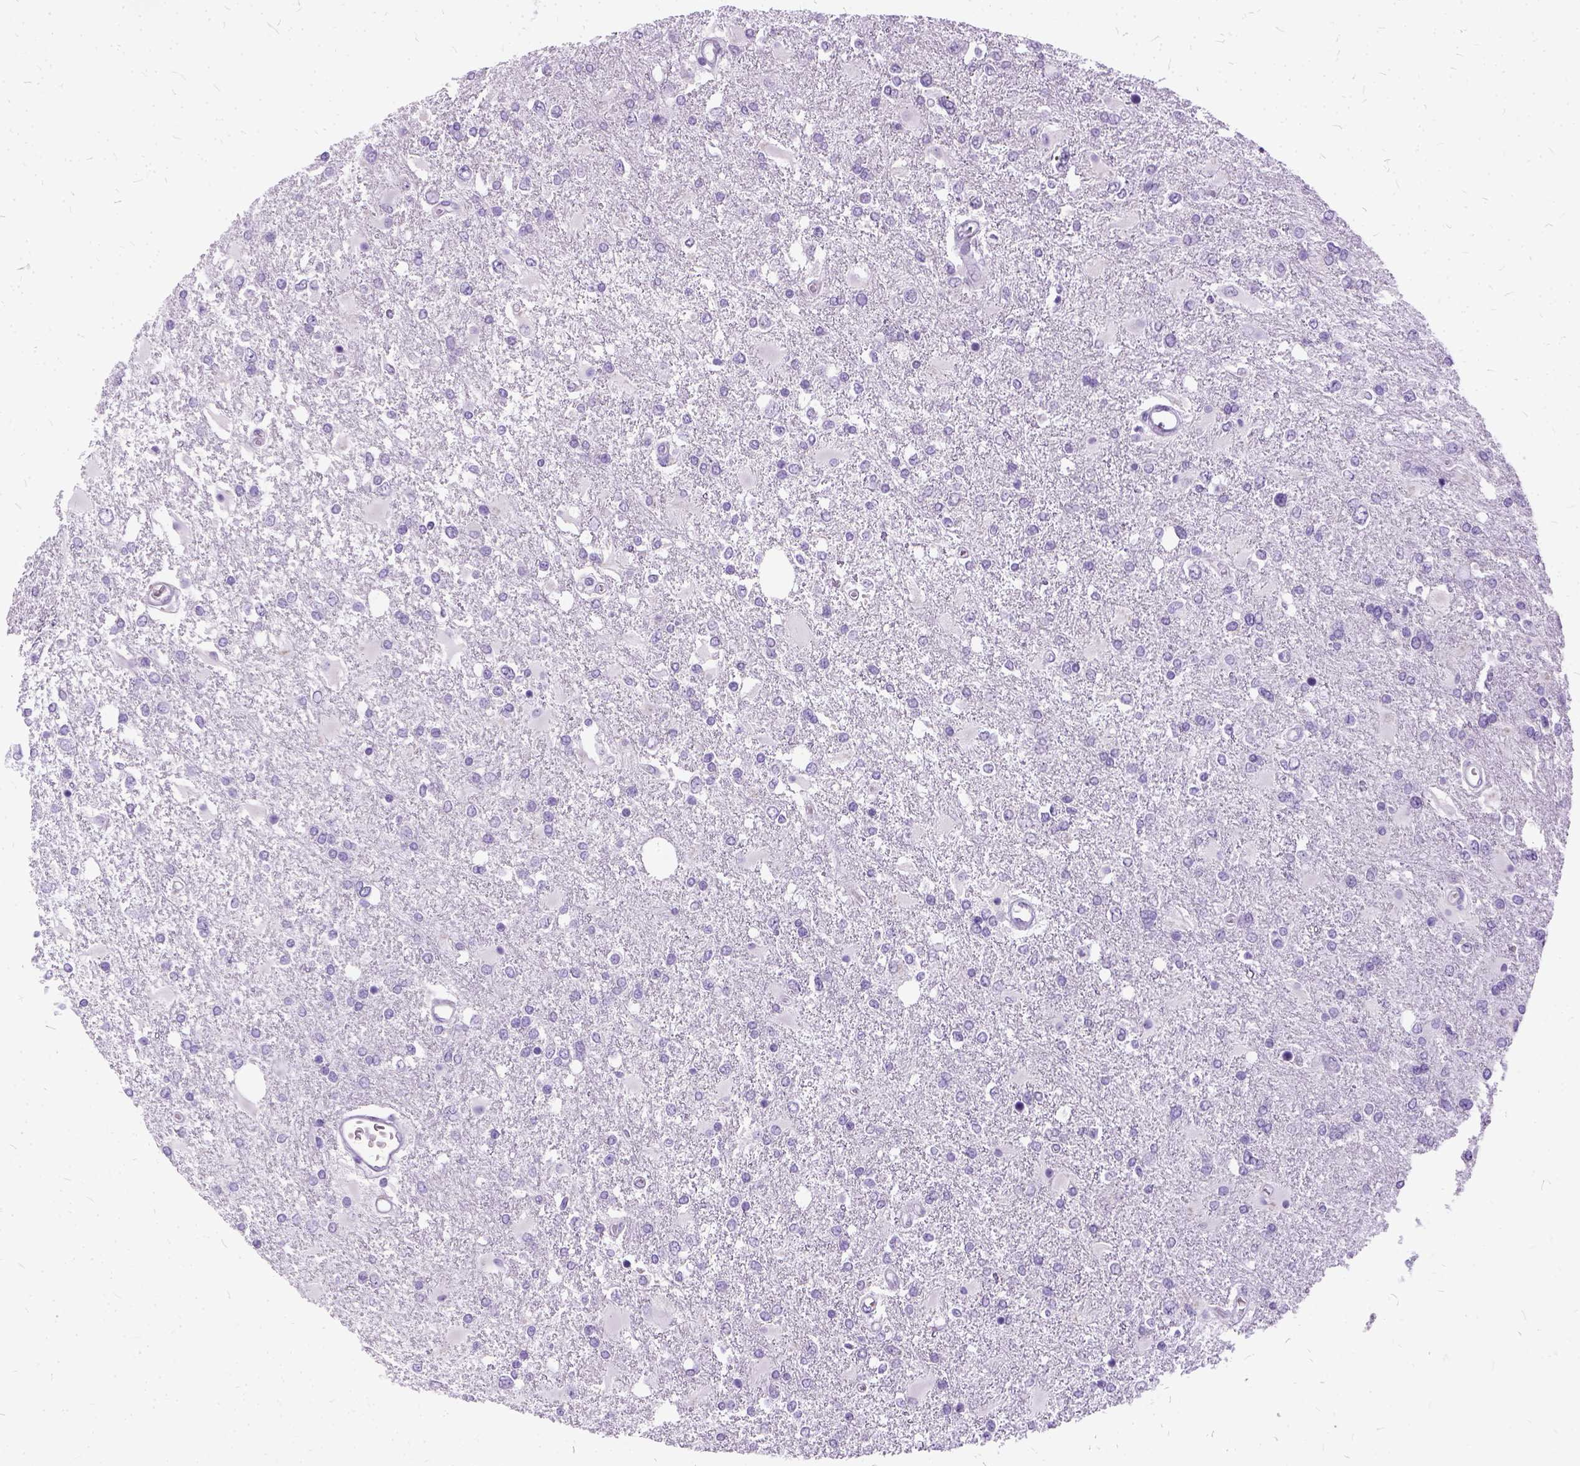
{"staining": {"intensity": "negative", "quantity": "none", "location": "none"}, "tissue": "glioma", "cell_type": "Tumor cells", "image_type": "cancer", "snomed": [{"axis": "morphology", "description": "Glioma, malignant, High grade"}, {"axis": "topography", "description": "Cerebral cortex"}], "caption": "Tumor cells are negative for brown protein staining in high-grade glioma (malignant).", "gene": "FDX1", "patient": {"sex": "male", "age": 79}}